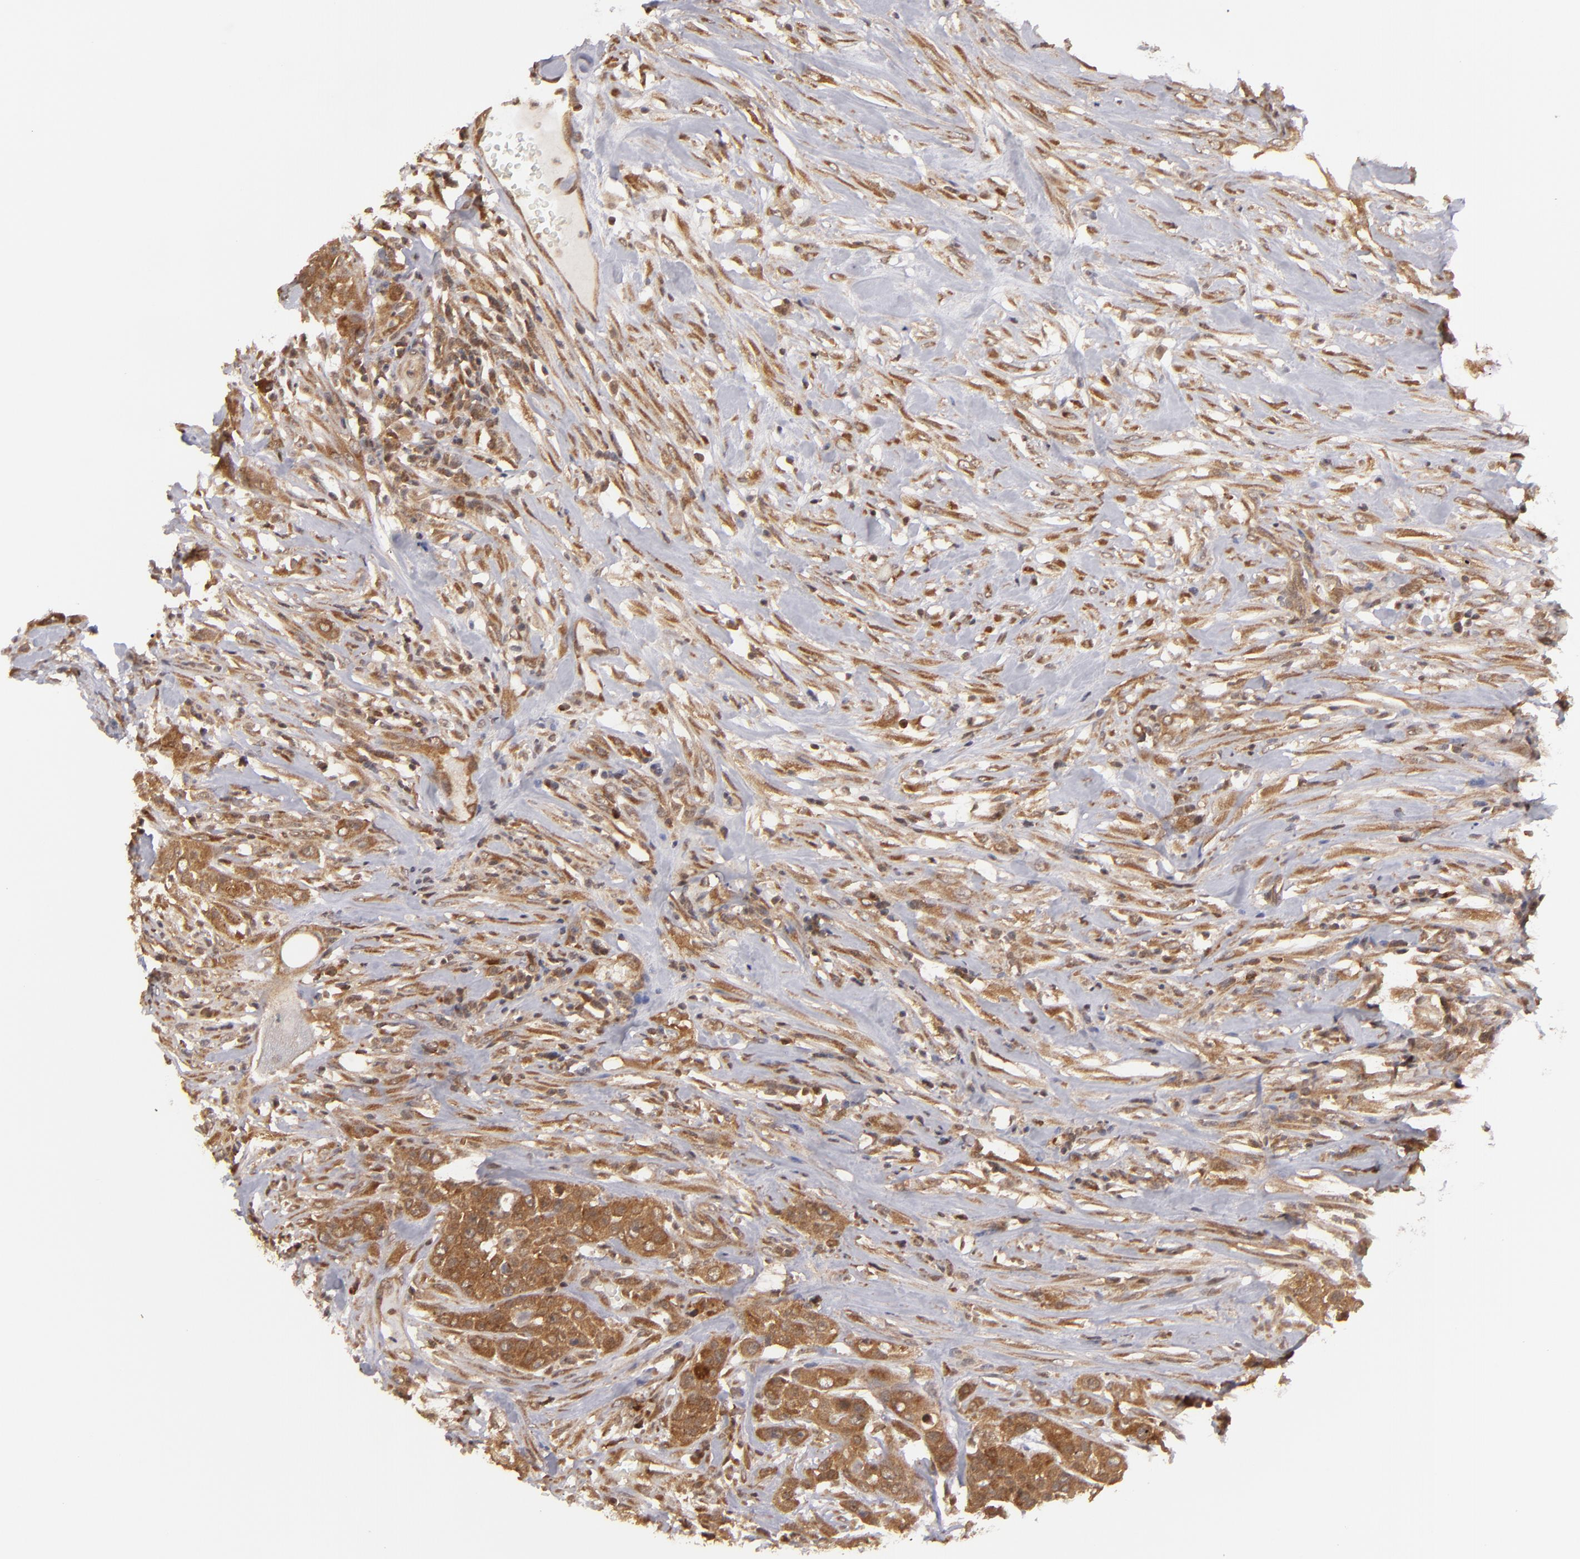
{"staining": {"intensity": "moderate", "quantity": ">75%", "location": "cytoplasmic/membranous"}, "tissue": "urothelial cancer", "cell_type": "Tumor cells", "image_type": "cancer", "snomed": [{"axis": "morphology", "description": "Urothelial carcinoma, High grade"}, {"axis": "topography", "description": "Urinary bladder"}], "caption": "Protein analysis of urothelial cancer tissue demonstrates moderate cytoplasmic/membranous staining in about >75% of tumor cells. (DAB IHC, brown staining for protein, blue staining for nuclei).", "gene": "MAPK3", "patient": {"sex": "male", "age": 74}}